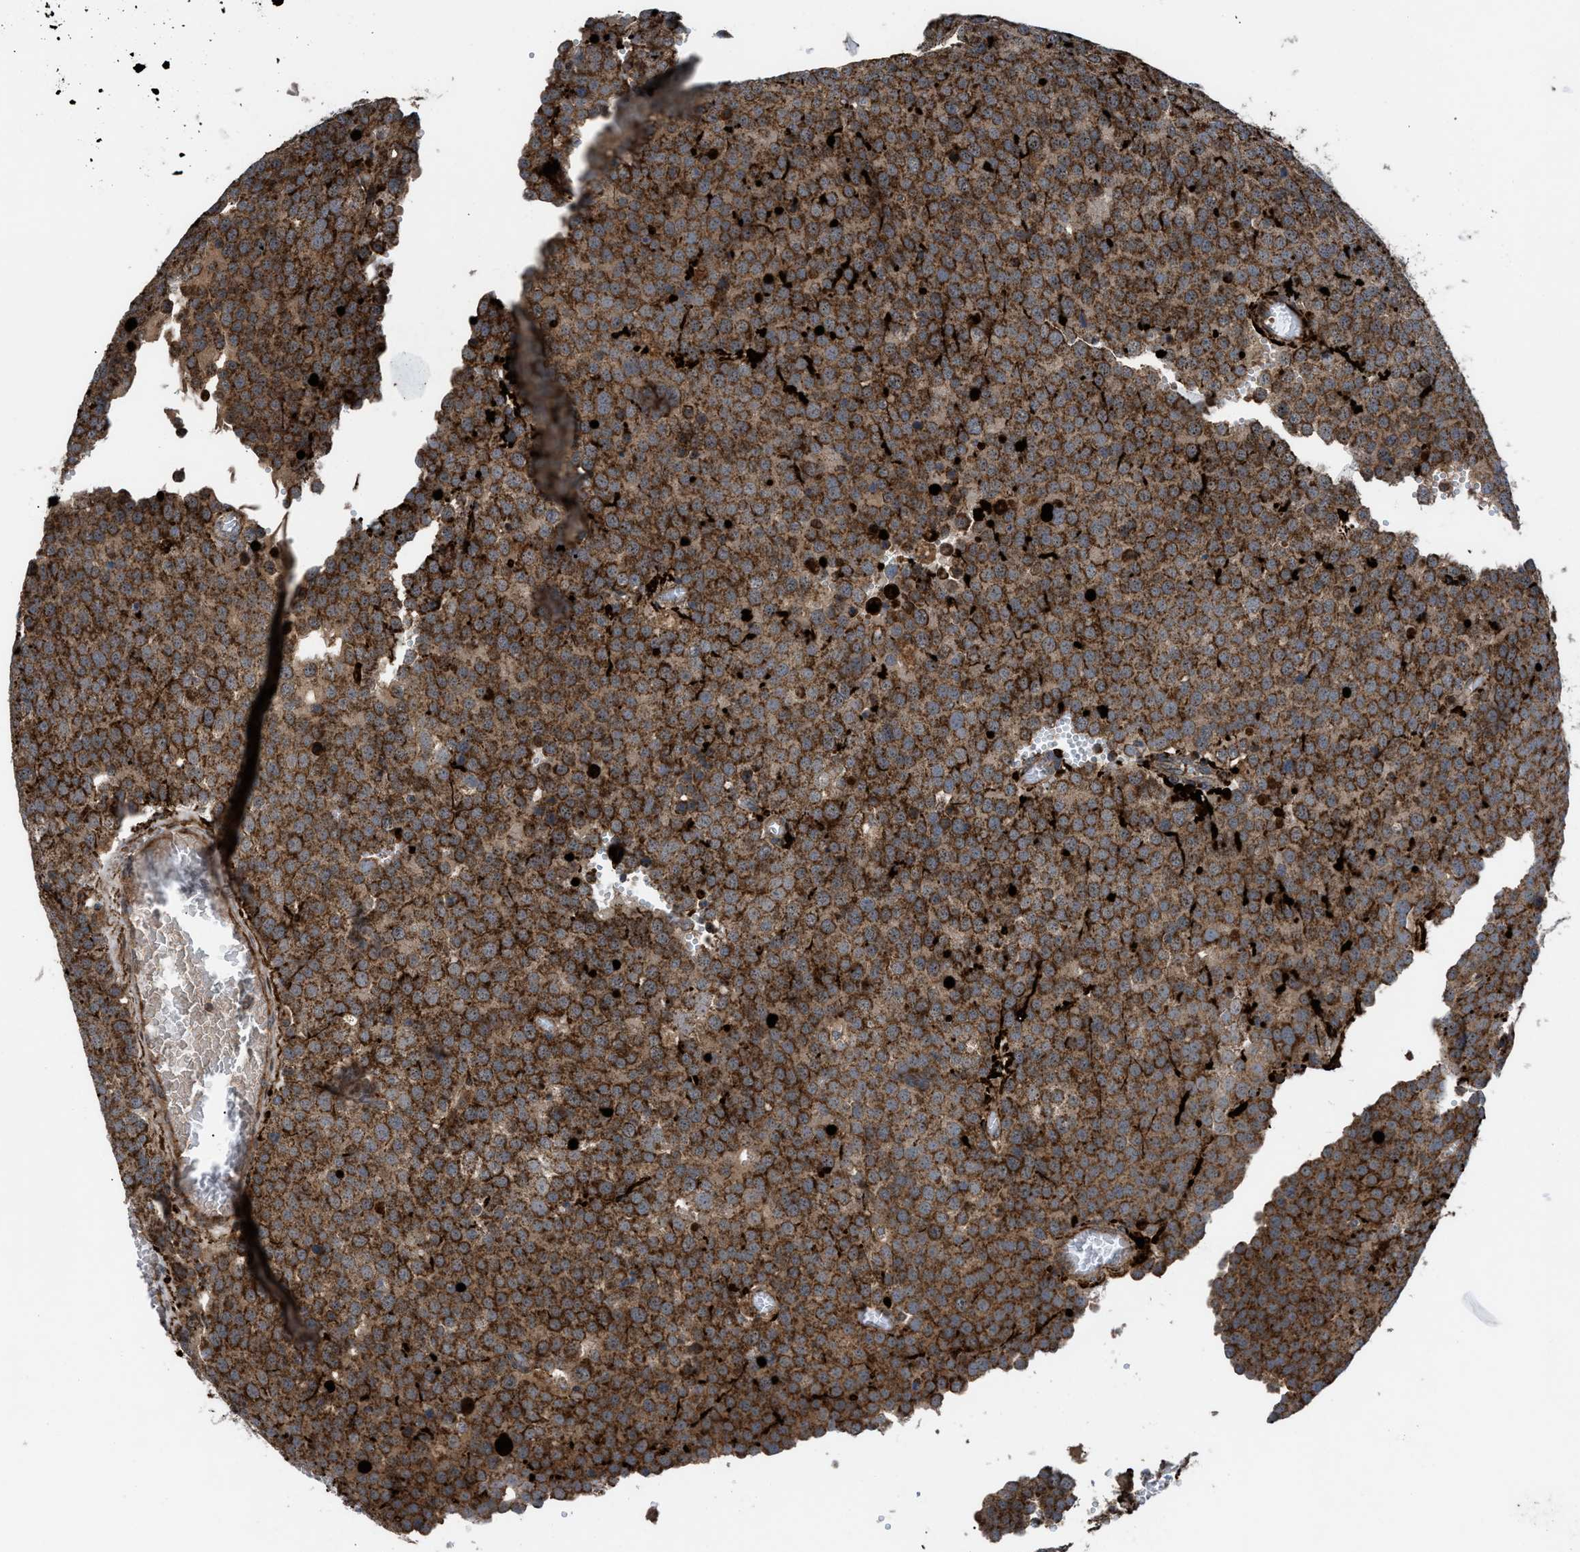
{"staining": {"intensity": "strong", "quantity": ">75%", "location": "cytoplasmic/membranous"}, "tissue": "testis cancer", "cell_type": "Tumor cells", "image_type": "cancer", "snomed": [{"axis": "morphology", "description": "Normal tissue, NOS"}, {"axis": "morphology", "description": "Seminoma, NOS"}, {"axis": "topography", "description": "Testis"}], "caption": "An IHC image of neoplastic tissue is shown. Protein staining in brown shows strong cytoplasmic/membranous positivity in testis cancer within tumor cells. (DAB (3,3'-diaminobenzidine) IHC, brown staining for protein, blue staining for nuclei).", "gene": "AP3M2", "patient": {"sex": "male", "age": 71}}